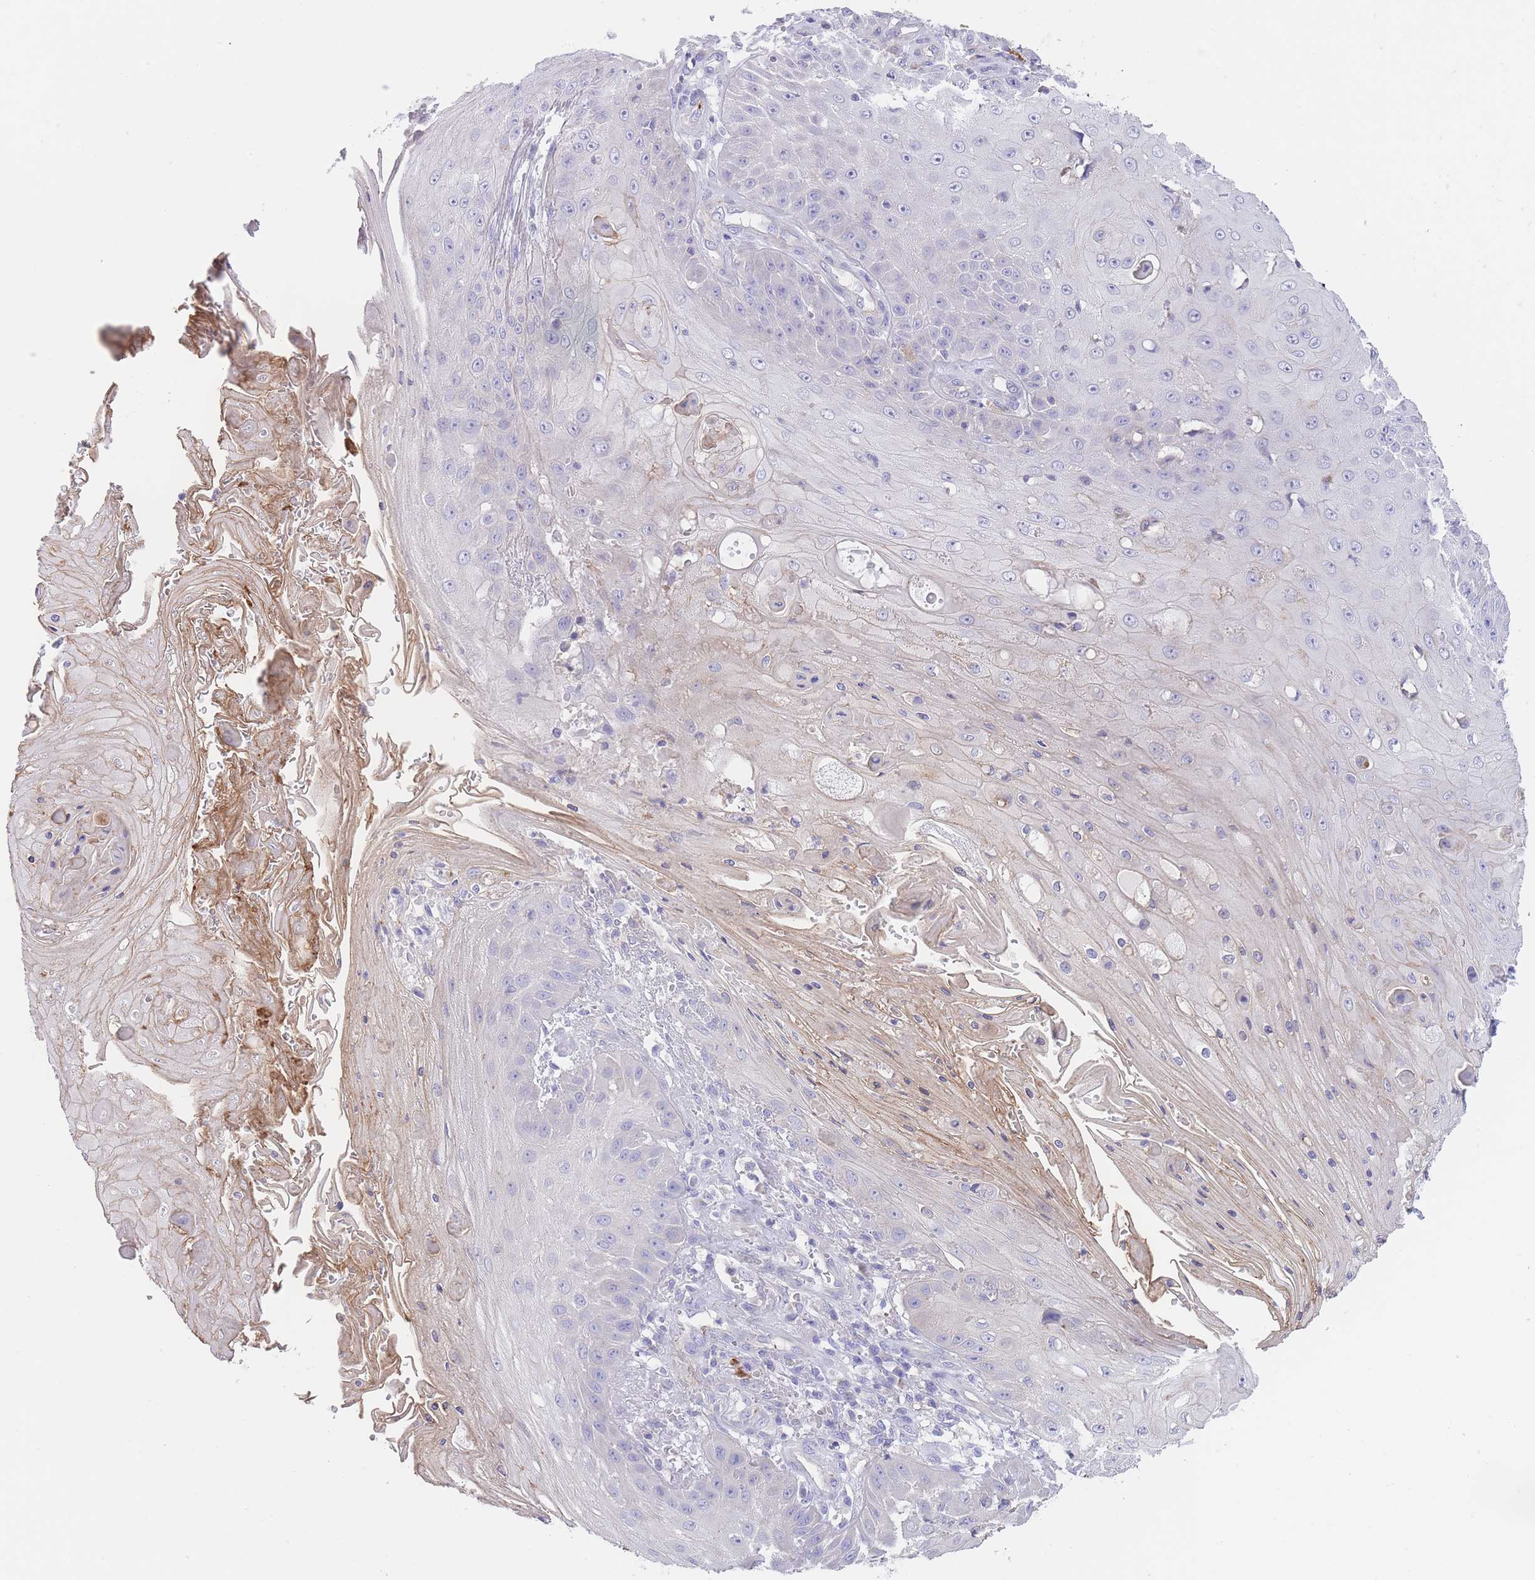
{"staining": {"intensity": "negative", "quantity": "none", "location": "none"}, "tissue": "skin cancer", "cell_type": "Tumor cells", "image_type": "cancer", "snomed": [{"axis": "morphology", "description": "Squamous cell carcinoma, NOS"}, {"axis": "topography", "description": "Skin"}], "caption": "Immunohistochemistry (IHC) micrograph of neoplastic tissue: skin squamous cell carcinoma stained with DAB demonstrates no significant protein expression in tumor cells. (DAB immunohistochemistry (IHC) with hematoxylin counter stain).", "gene": "LDB3", "patient": {"sex": "male", "age": 70}}